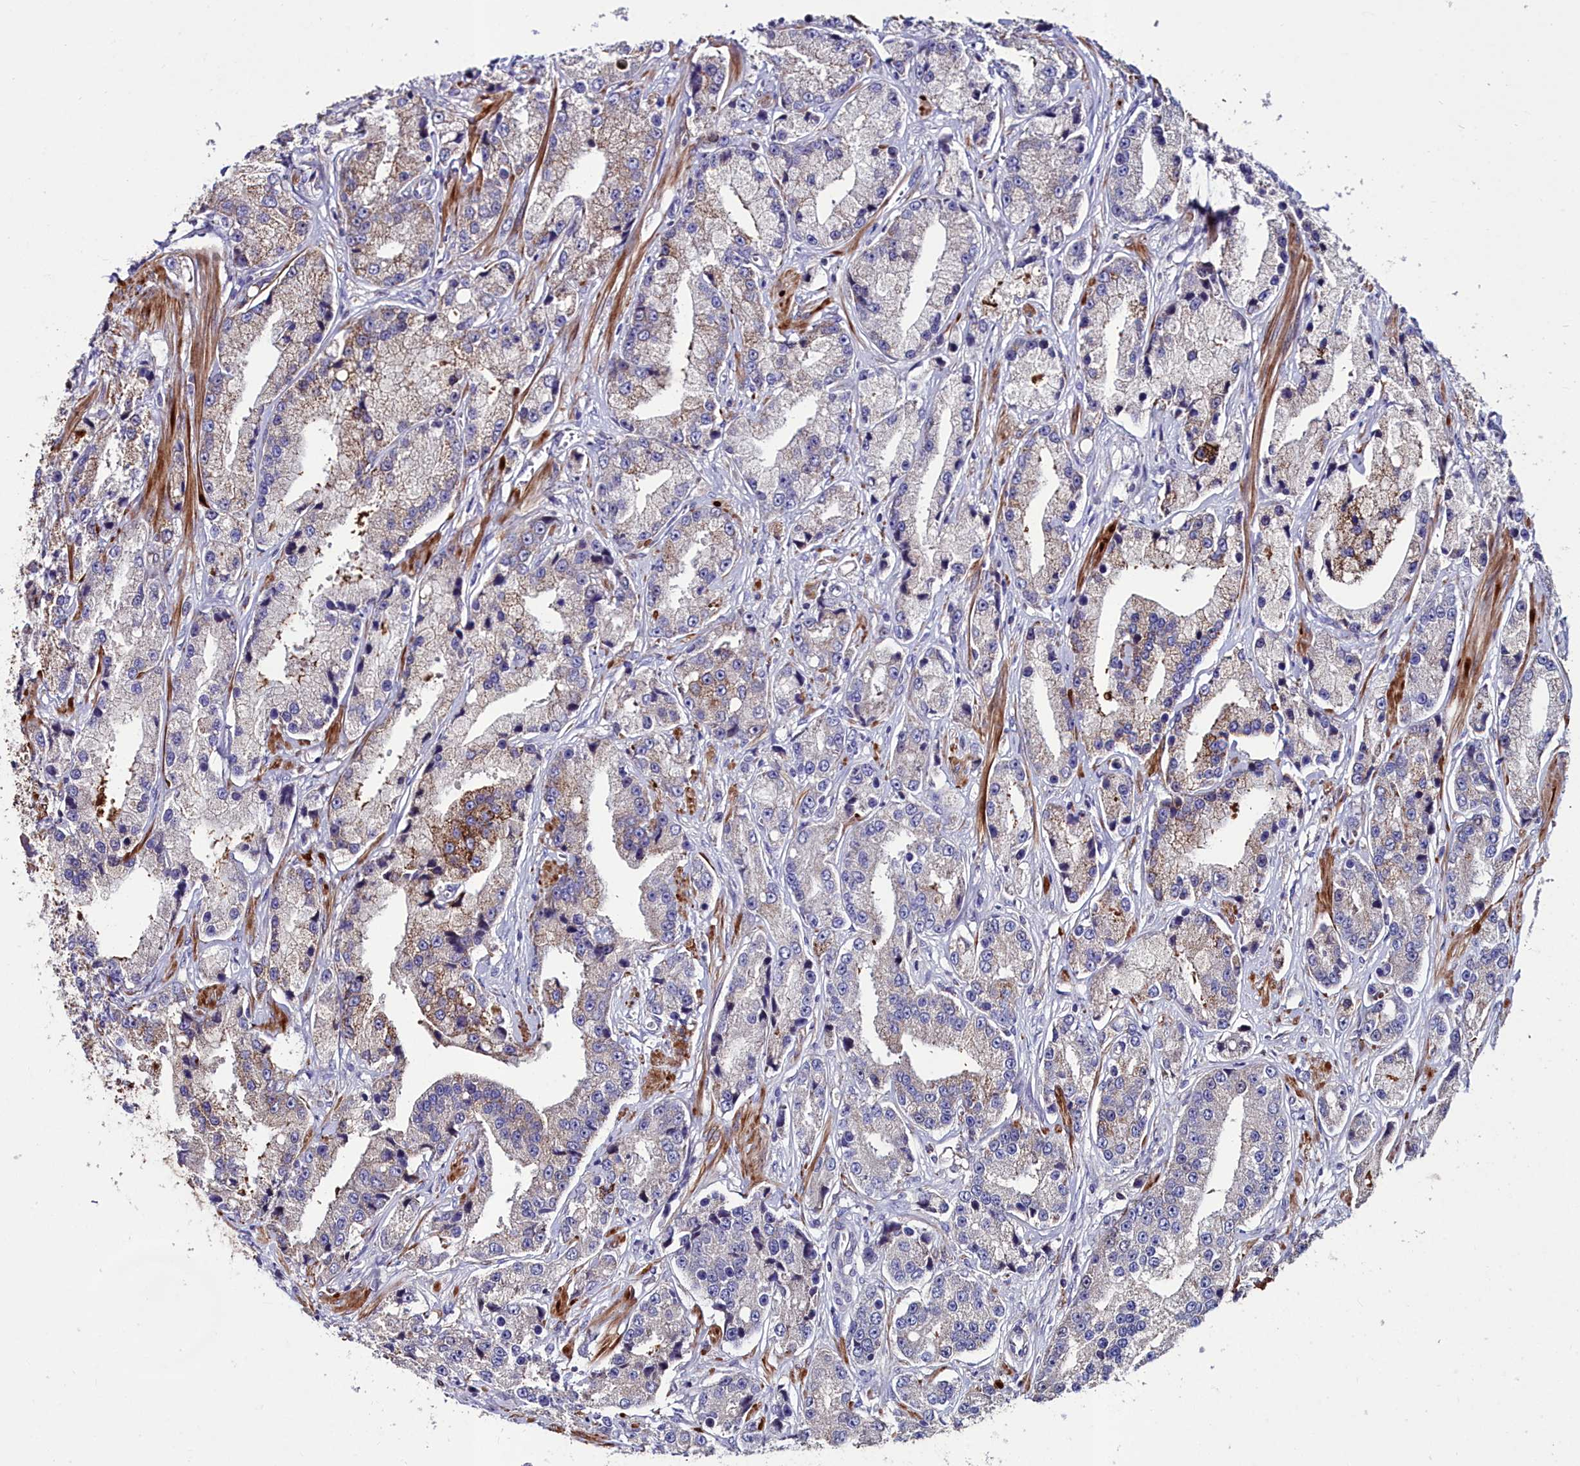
{"staining": {"intensity": "strong", "quantity": "<25%", "location": "cytoplasmic/membranous"}, "tissue": "prostate cancer", "cell_type": "Tumor cells", "image_type": "cancer", "snomed": [{"axis": "morphology", "description": "Adenocarcinoma, High grade"}, {"axis": "topography", "description": "Prostate"}], "caption": "Human prostate cancer stained with a protein marker shows strong staining in tumor cells.", "gene": "AMBRA1", "patient": {"sex": "male", "age": 74}}